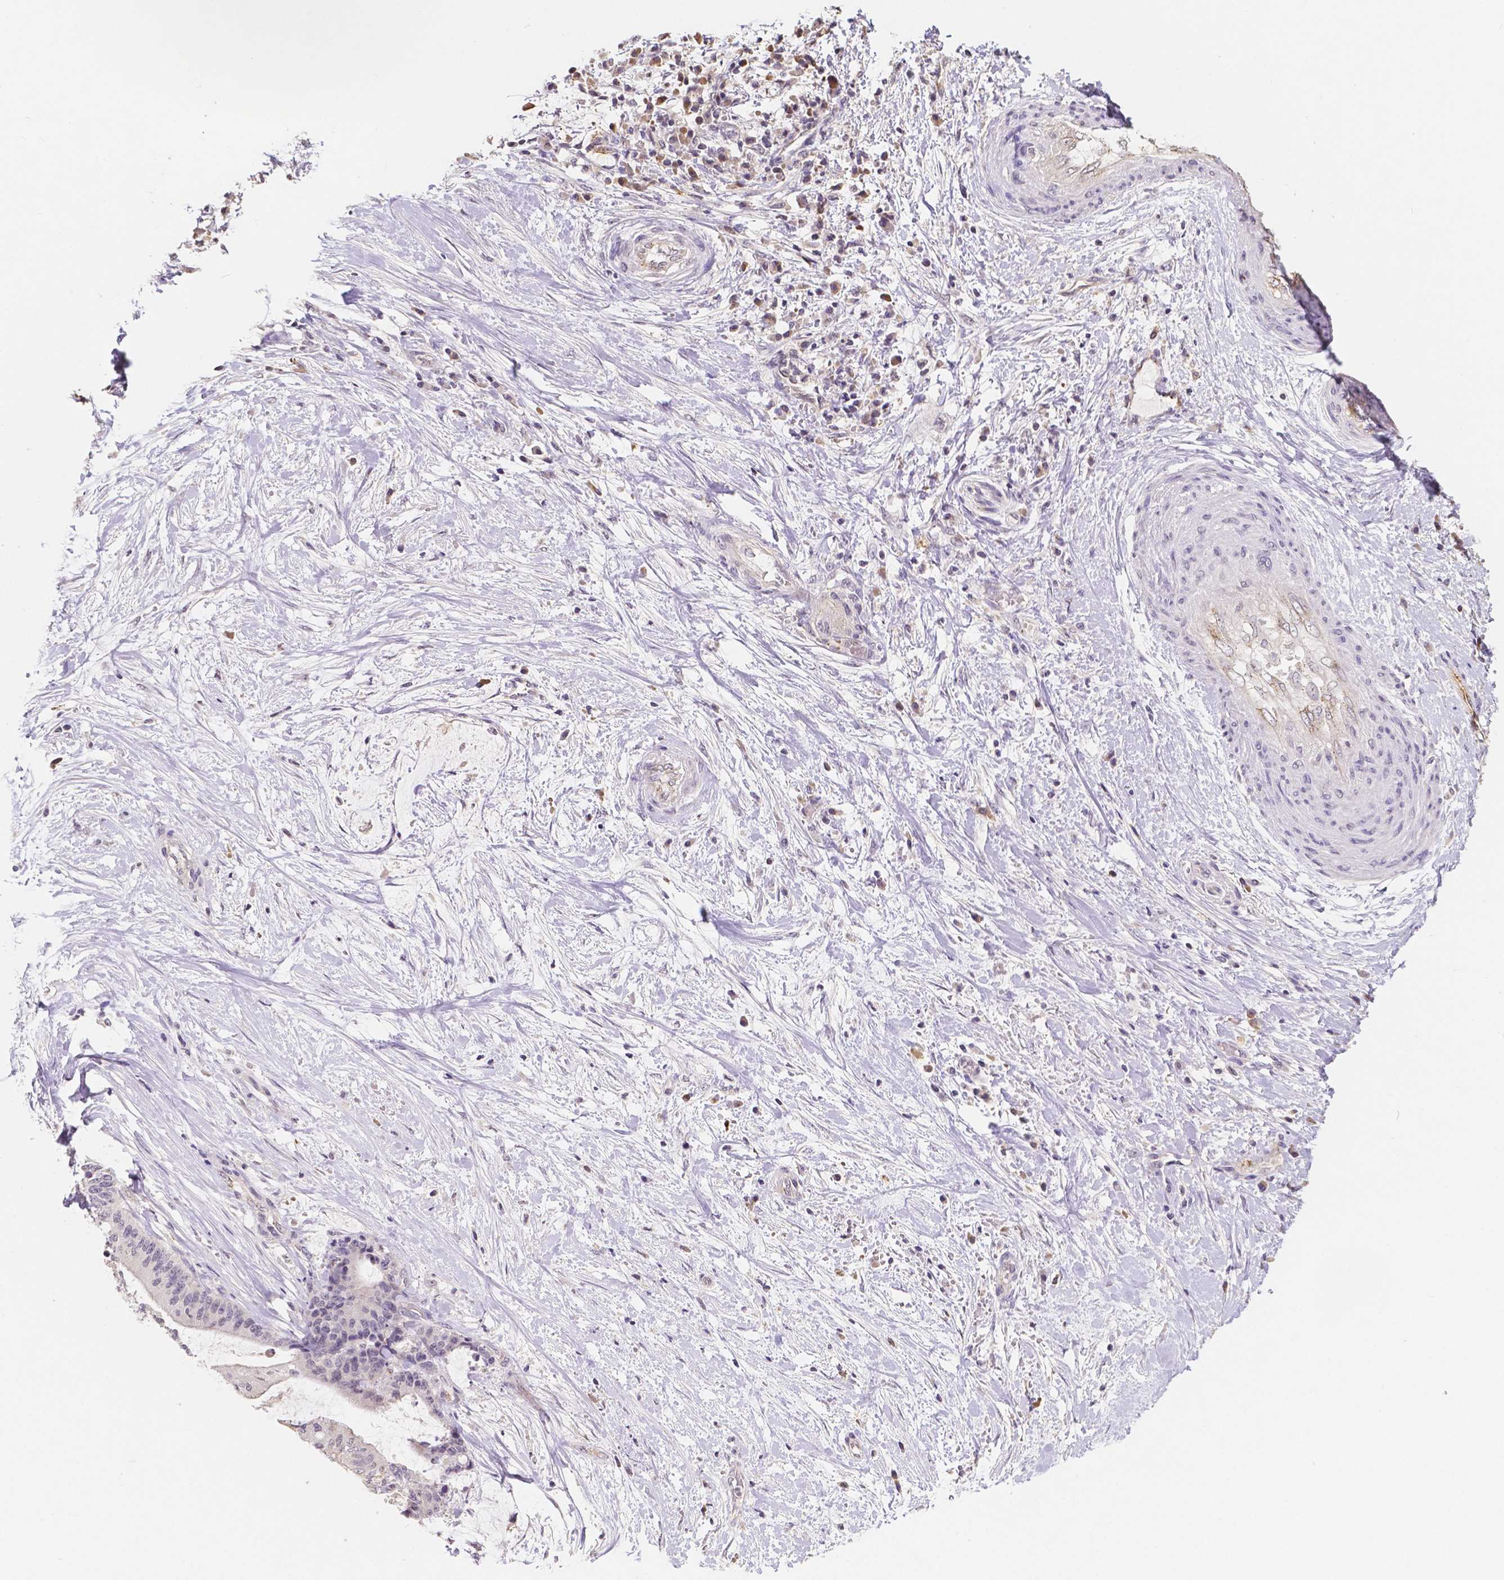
{"staining": {"intensity": "negative", "quantity": "none", "location": "none"}, "tissue": "liver cancer", "cell_type": "Tumor cells", "image_type": "cancer", "snomed": [{"axis": "morphology", "description": "Cholangiocarcinoma"}, {"axis": "topography", "description": "Liver"}], "caption": "Human cholangiocarcinoma (liver) stained for a protein using IHC reveals no staining in tumor cells.", "gene": "ELAVL2", "patient": {"sex": "female", "age": 73}}